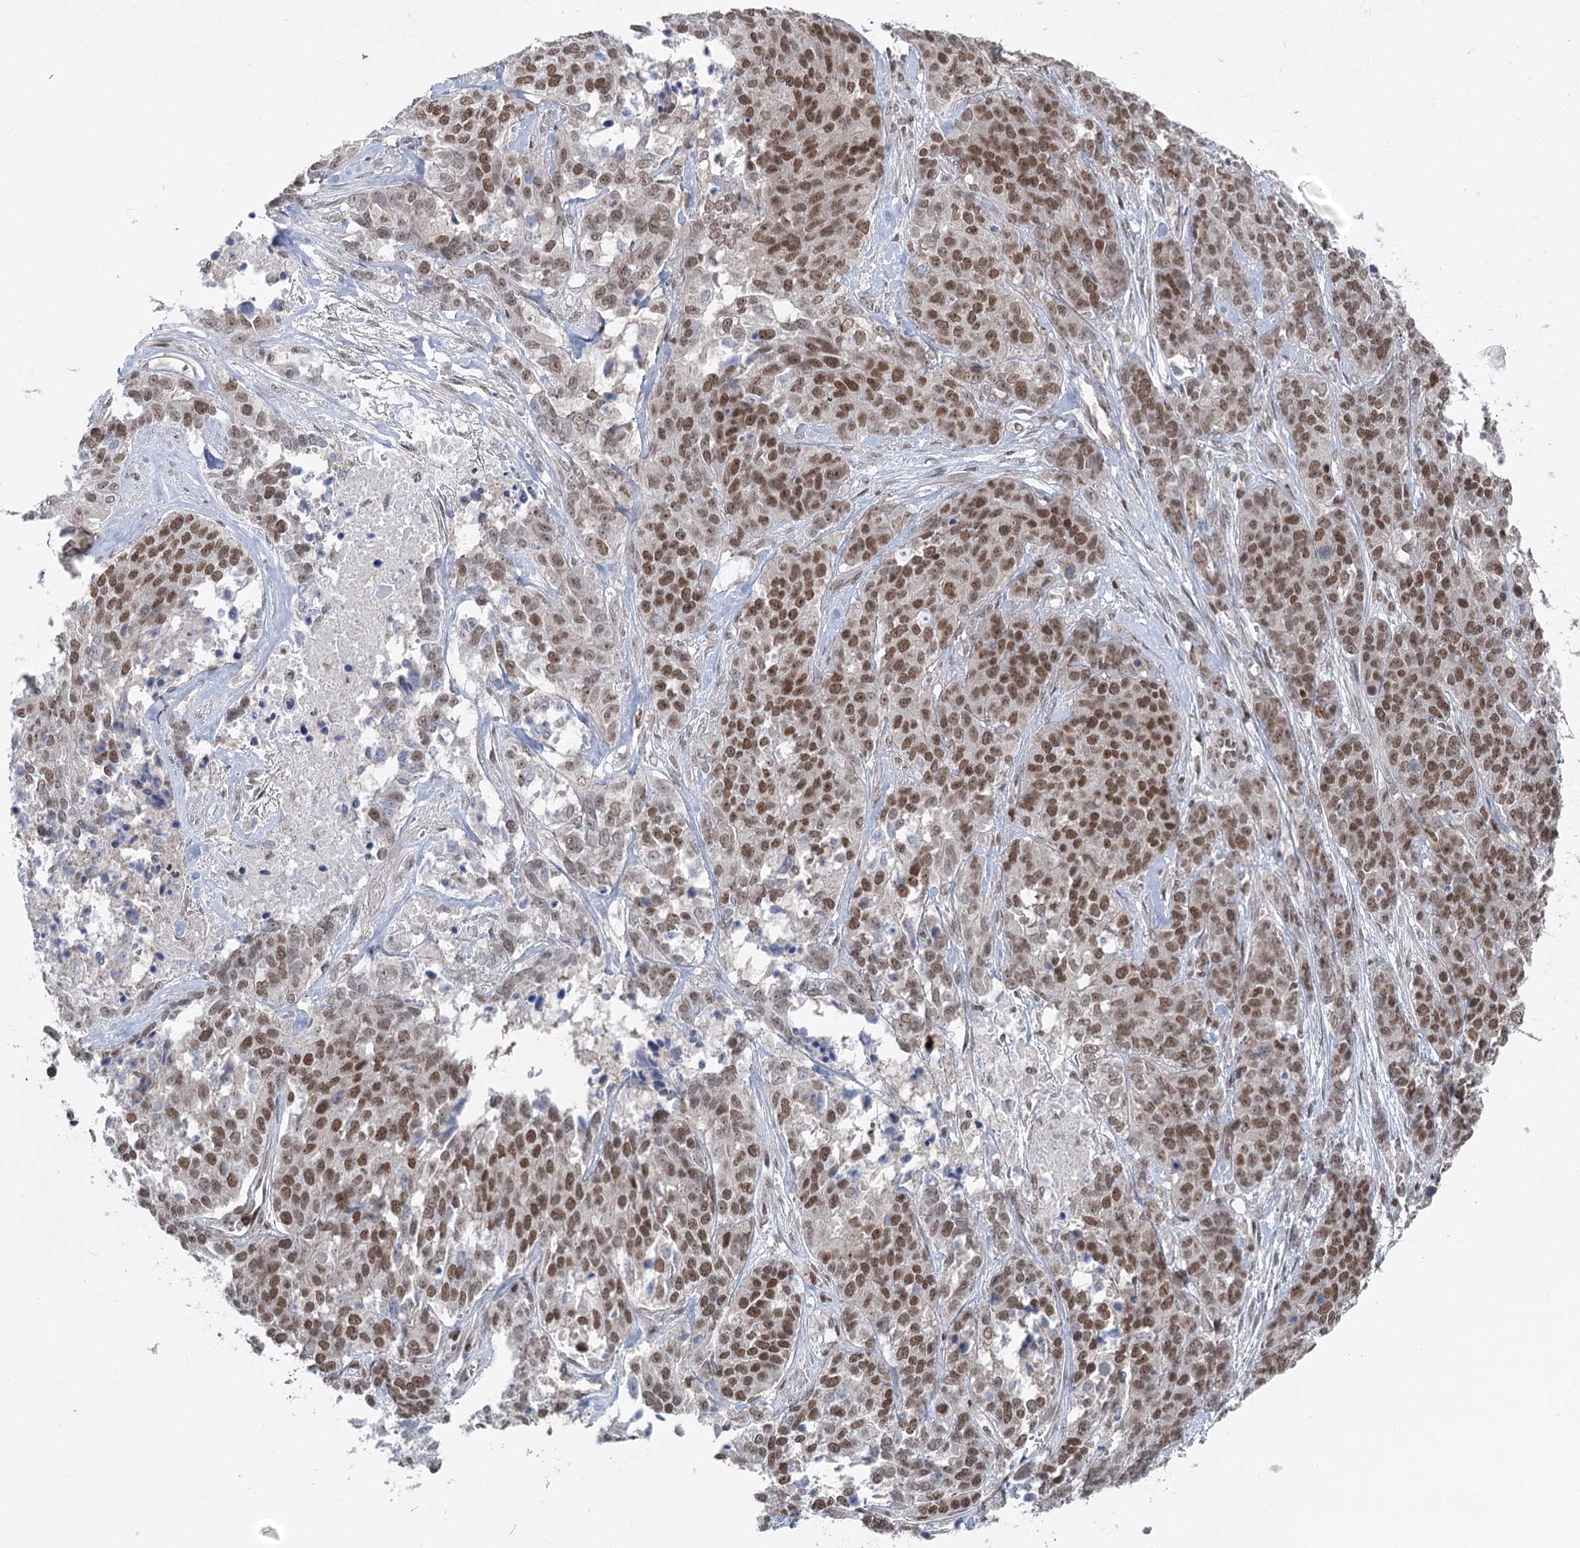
{"staining": {"intensity": "moderate", "quantity": ">75%", "location": "nuclear"}, "tissue": "ovarian cancer", "cell_type": "Tumor cells", "image_type": "cancer", "snomed": [{"axis": "morphology", "description": "Cystadenocarcinoma, serous, NOS"}, {"axis": "topography", "description": "Ovary"}], "caption": "A brown stain highlights moderate nuclear positivity of a protein in serous cystadenocarcinoma (ovarian) tumor cells. The staining was performed using DAB to visualize the protein expression in brown, while the nuclei were stained in blue with hematoxylin (Magnification: 20x).", "gene": "PDS5A", "patient": {"sex": "female", "age": 44}}